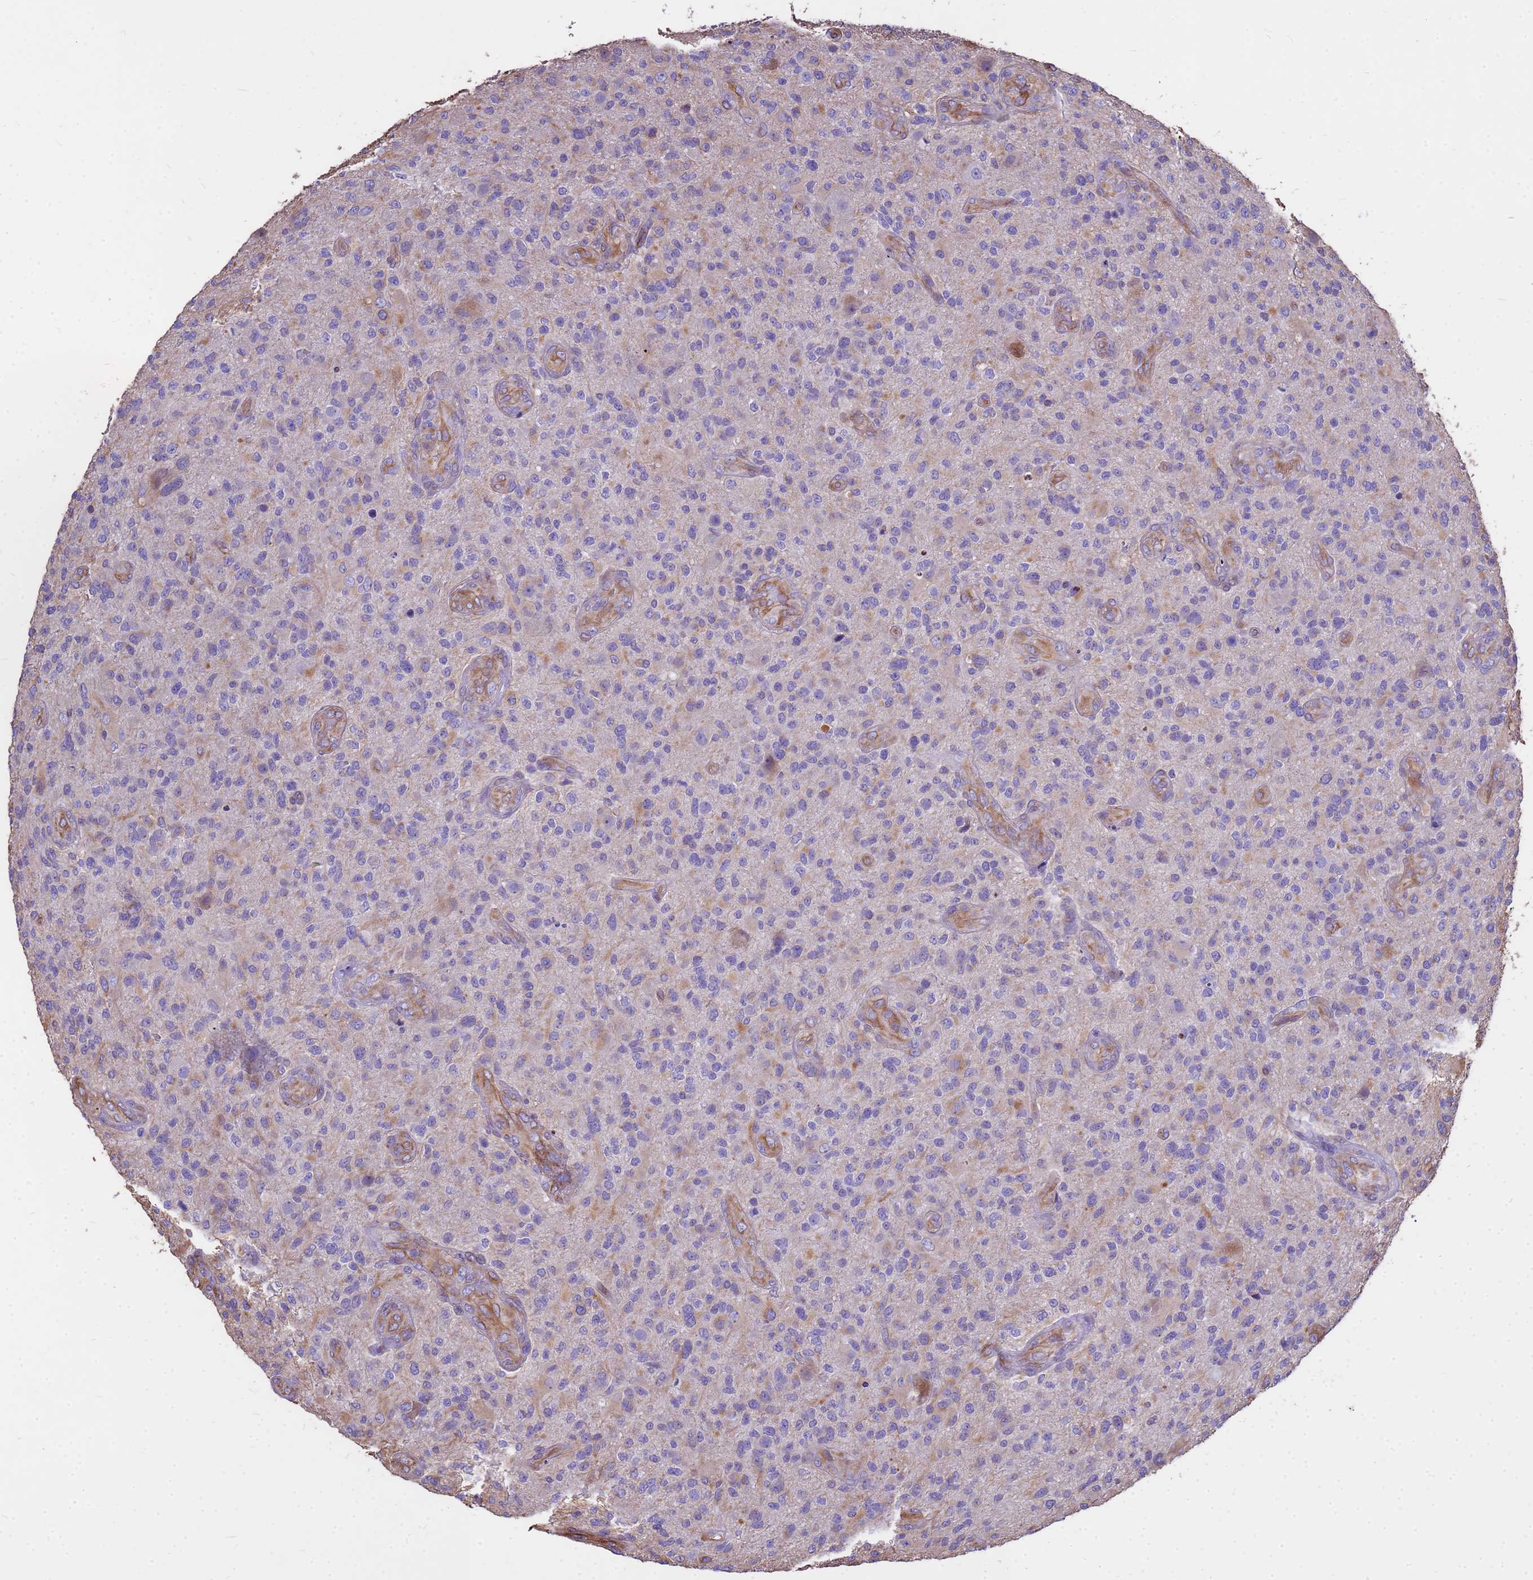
{"staining": {"intensity": "negative", "quantity": "none", "location": "none"}, "tissue": "glioma", "cell_type": "Tumor cells", "image_type": "cancer", "snomed": [{"axis": "morphology", "description": "Glioma, malignant, High grade"}, {"axis": "topography", "description": "Brain"}], "caption": "Human malignant glioma (high-grade) stained for a protein using immunohistochemistry shows no positivity in tumor cells.", "gene": "TCEAL3", "patient": {"sex": "male", "age": 47}}